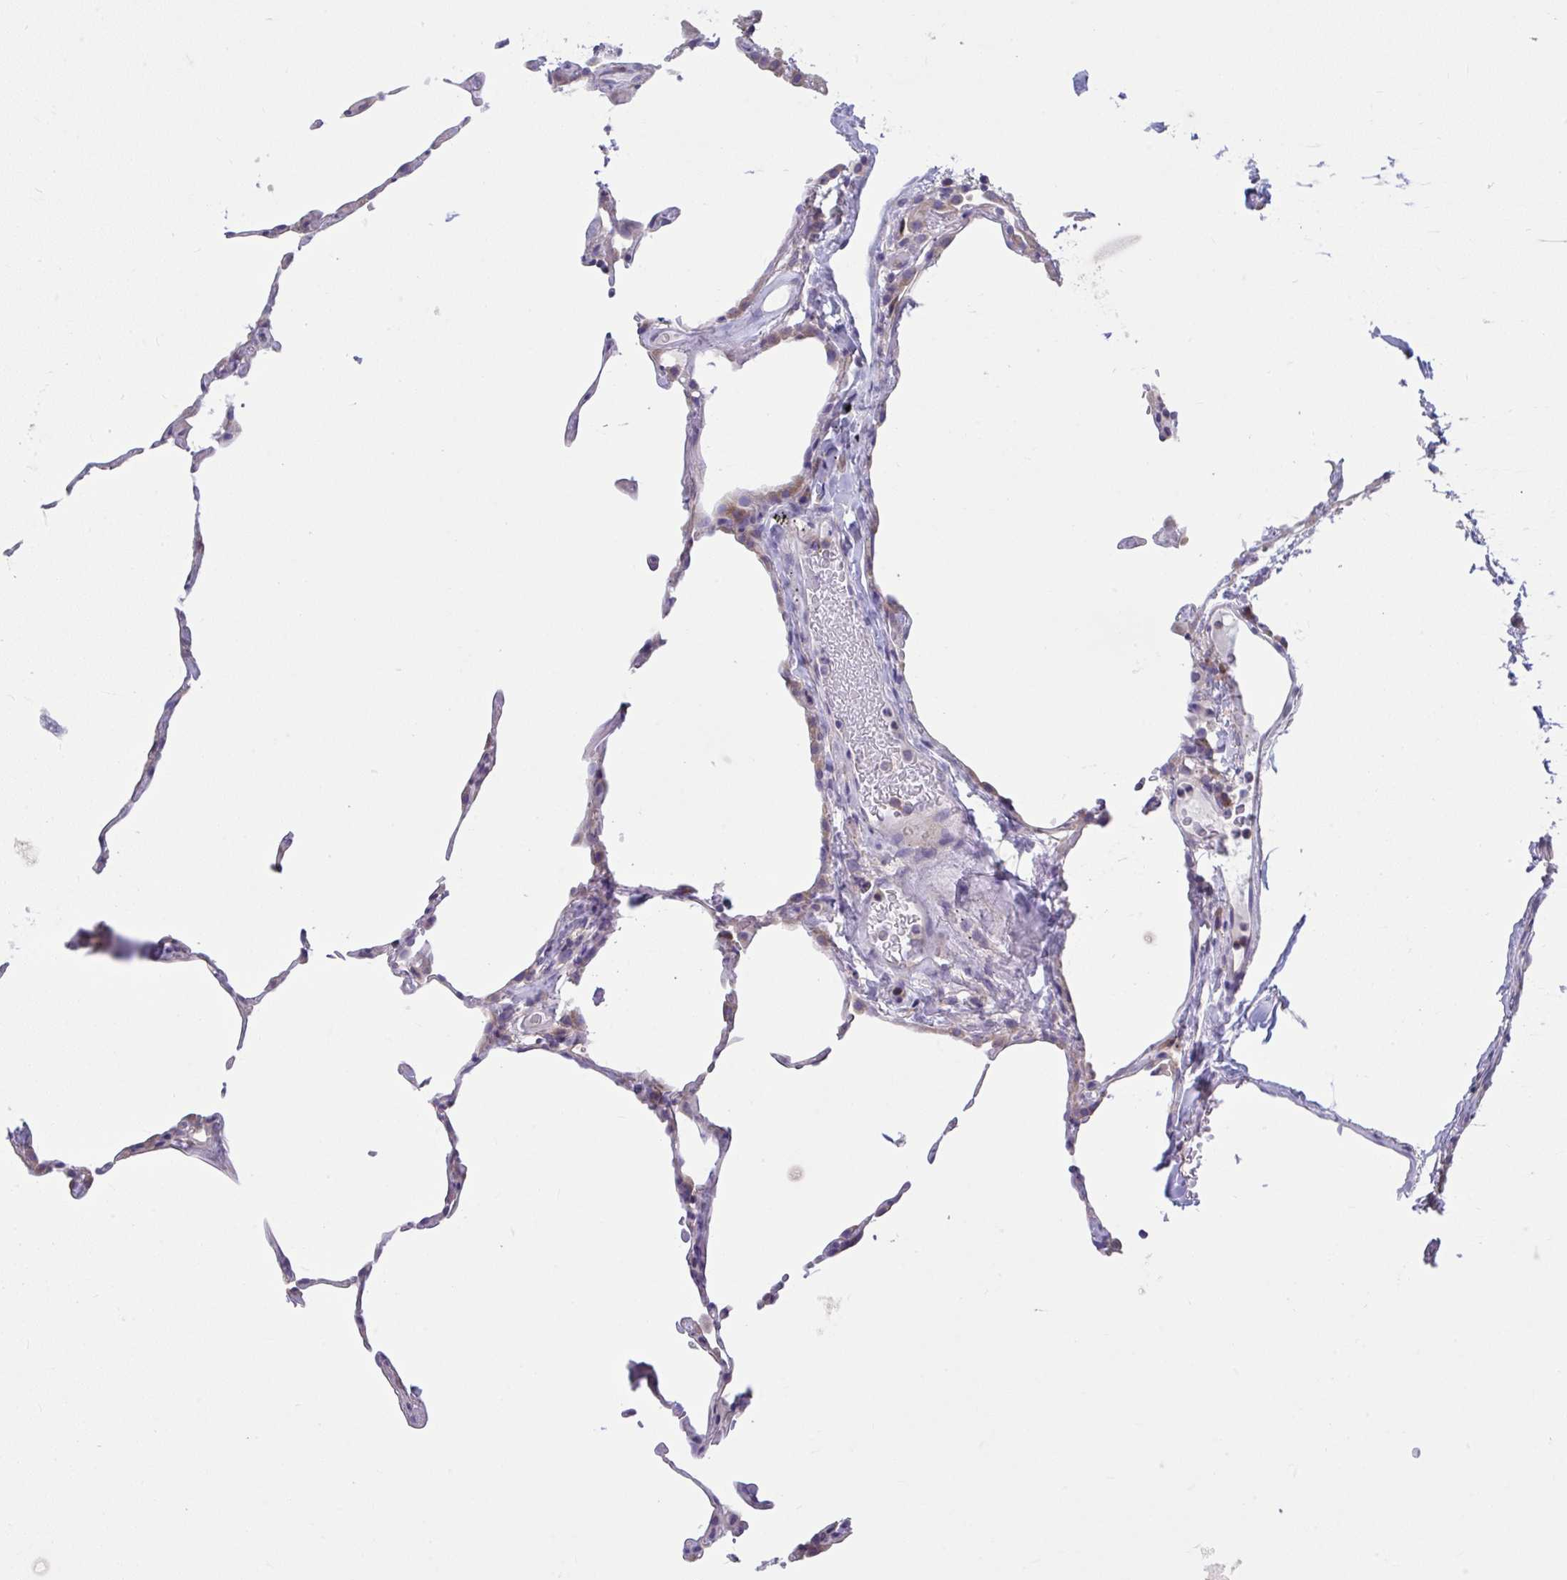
{"staining": {"intensity": "weak", "quantity": "<25%", "location": "cytoplasmic/membranous"}, "tissue": "lung", "cell_type": "Alveolar cells", "image_type": "normal", "snomed": [{"axis": "morphology", "description": "Normal tissue, NOS"}, {"axis": "topography", "description": "Lung"}], "caption": "Normal lung was stained to show a protein in brown. There is no significant staining in alveolar cells. (DAB immunohistochemistry visualized using brightfield microscopy, high magnification).", "gene": "PCDHB7", "patient": {"sex": "female", "age": 57}}